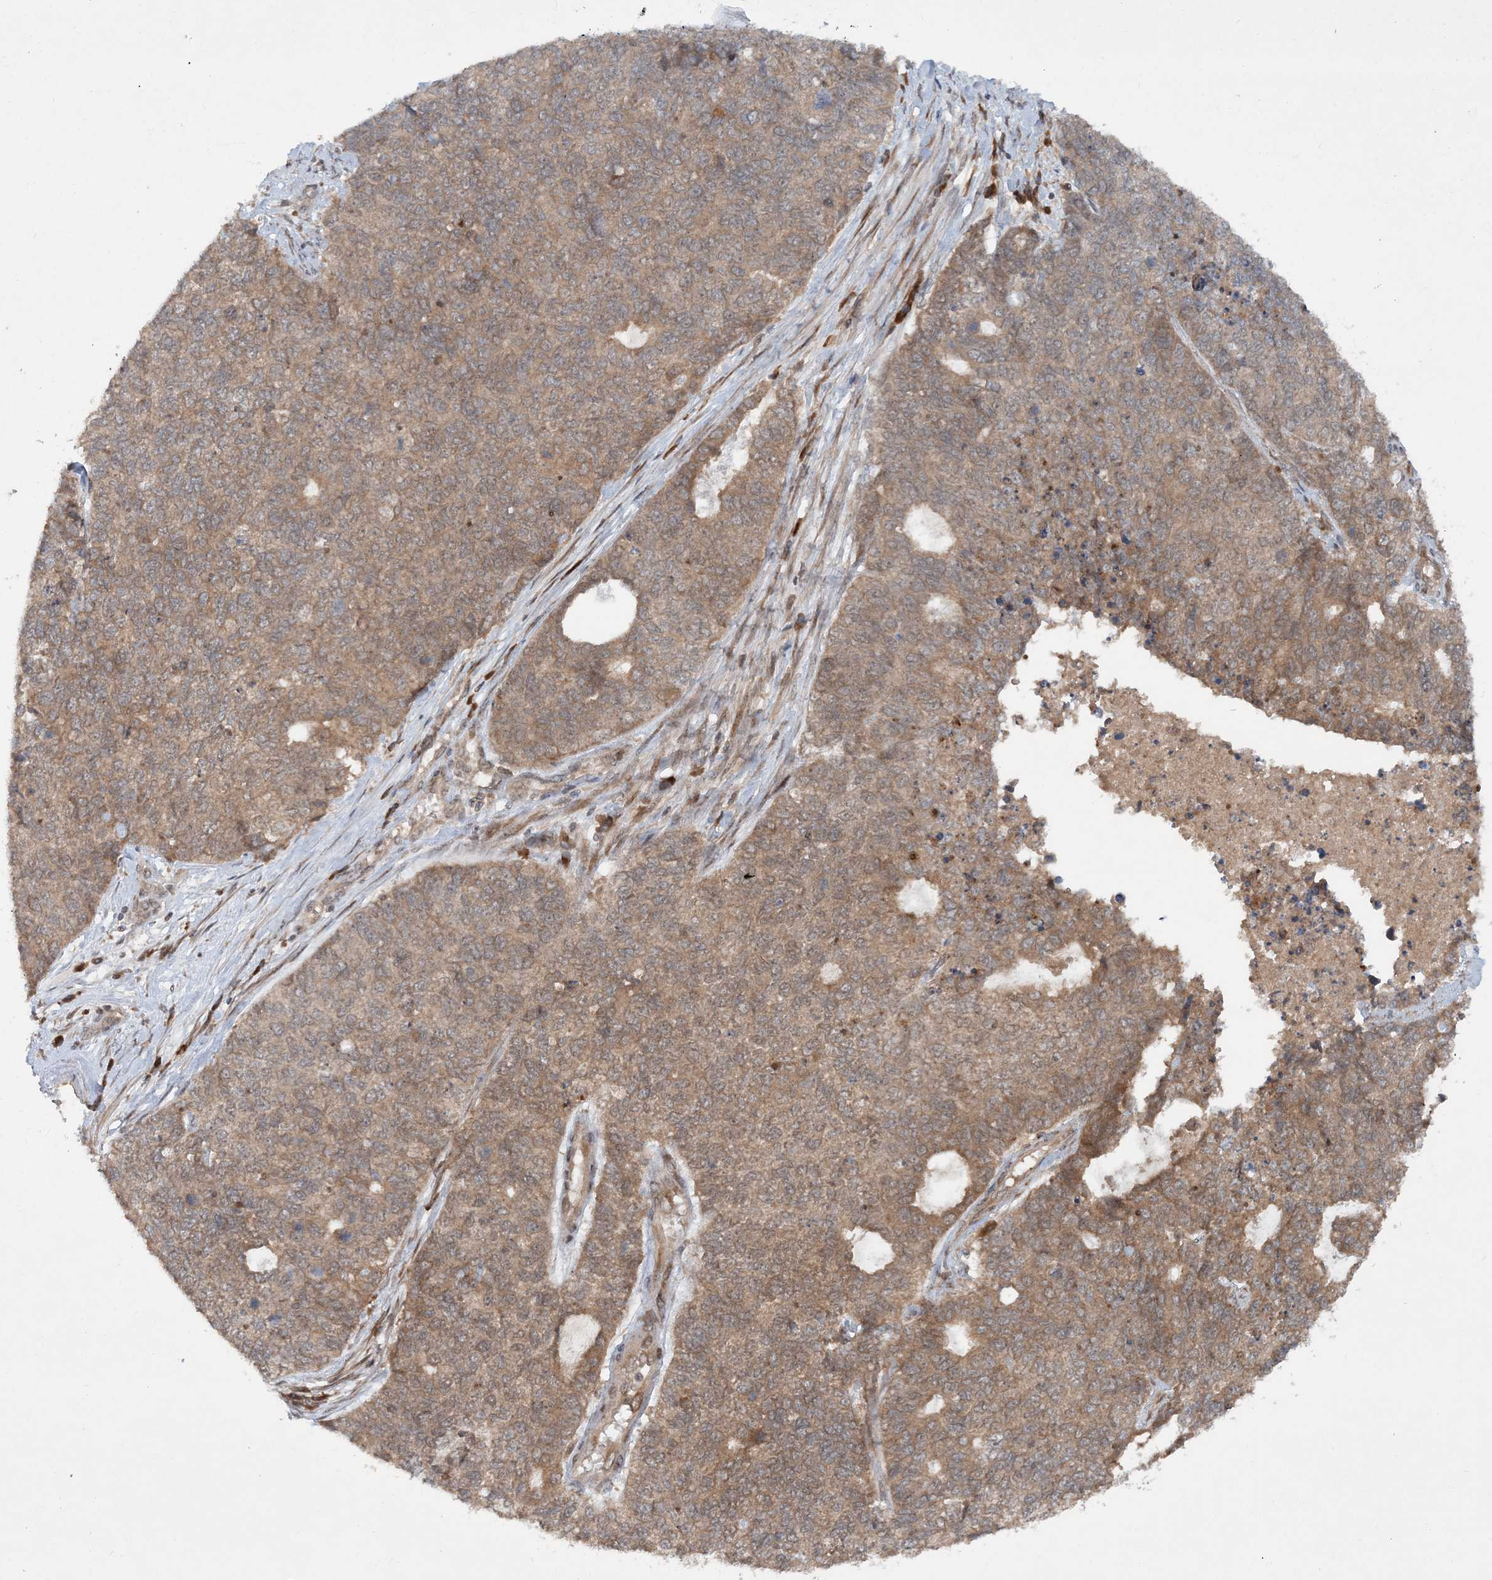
{"staining": {"intensity": "moderate", "quantity": ">75%", "location": "cytoplasmic/membranous"}, "tissue": "cervical cancer", "cell_type": "Tumor cells", "image_type": "cancer", "snomed": [{"axis": "morphology", "description": "Squamous cell carcinoma, NOS"}, {"axis": "topography", "description": "Cervix"}], "caption": "An image showing moderate cytoplasmic/membranous positivity in approximately >75% of tumor cells in cervical squamous cell carcinoma, as visualized by brown immunohistochemical staining.", "gene": "UBR3", "patient": {"sex": "female", "age": 63}}